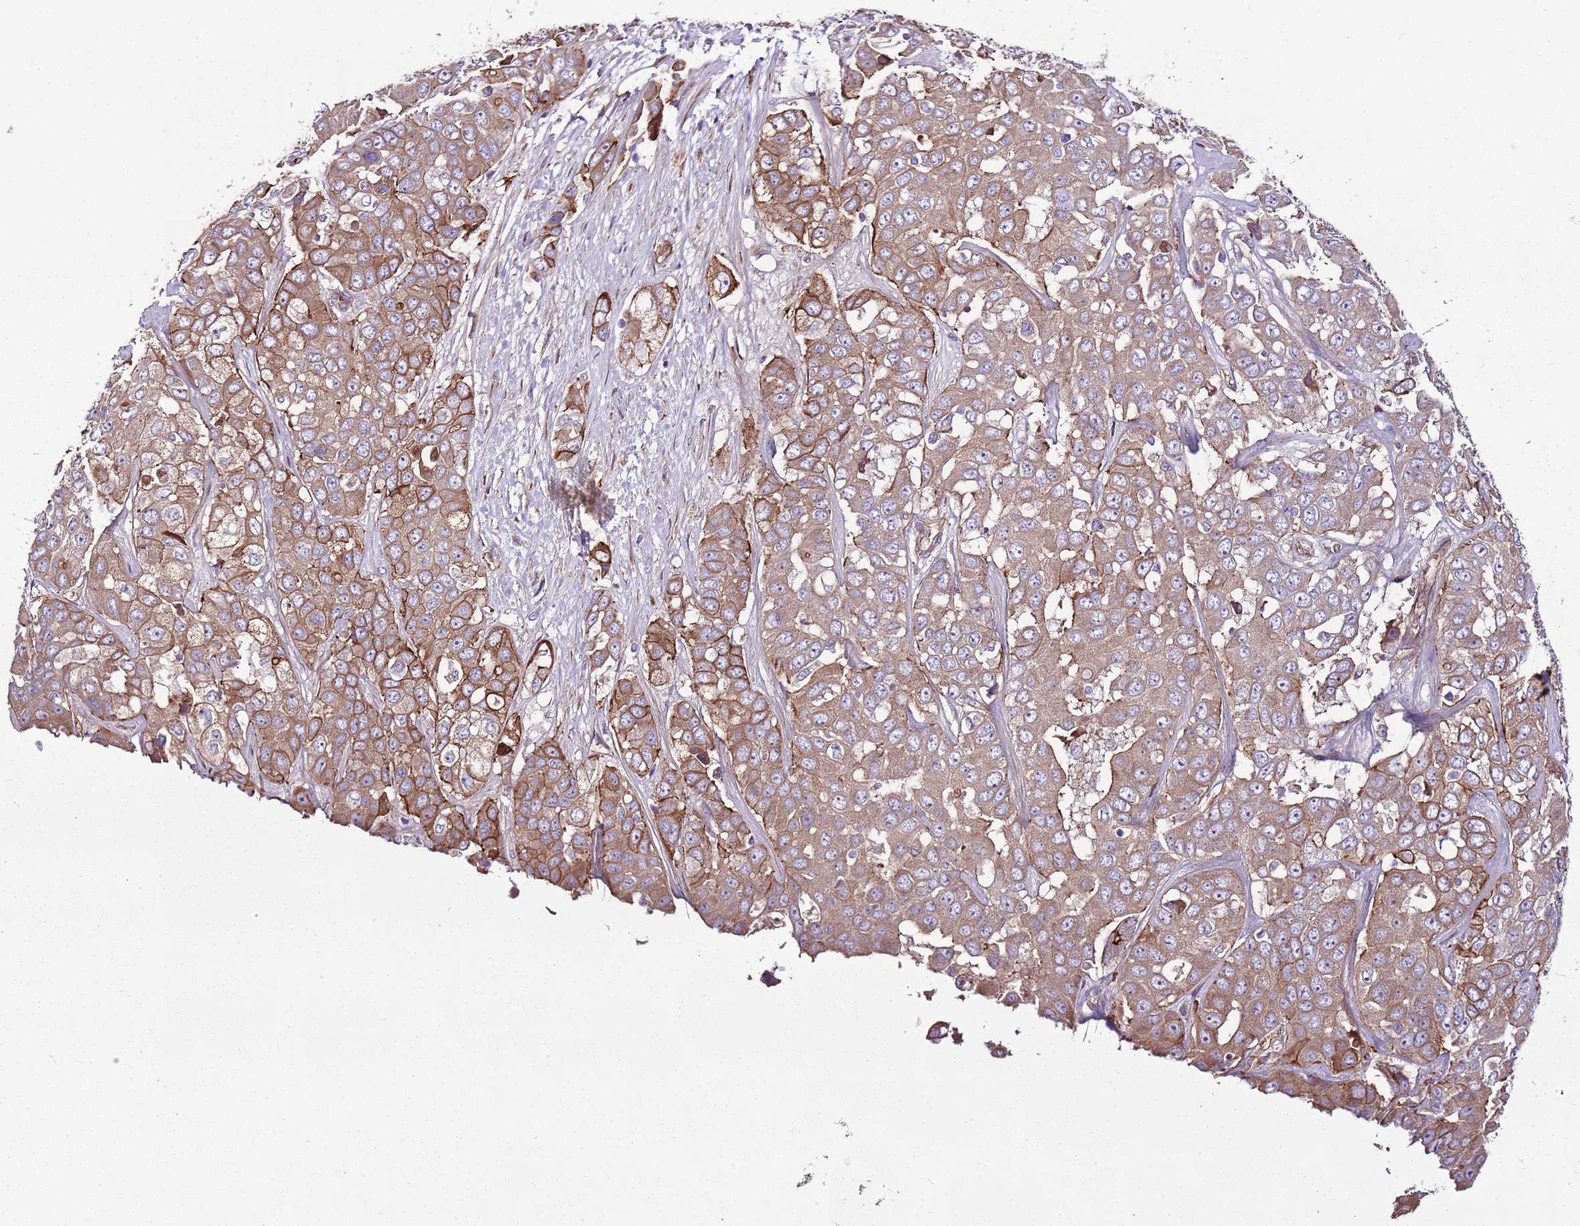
{"staining": {"intensity": "moderate", "quantity": ">75%", "location": "cytoplasmic/membranous"}, "tissue": "liver cancer", "cell_type": "Tumor cells", "image_type": "cancer", "snomed": [{"axis": "morphology", "description": "Cholangiocarcinoma"}, {"axis": "topography", "description": "Liver"}], "caption": "About >75% of tumor cells in cholangiocarcinoma (liver) show moderate cytoplasmic/membranous protein positivity as visualized by brown immunohistochemical staining.", "gene": "ZNF827", "patient": {"sex": "female", "age": 52}}